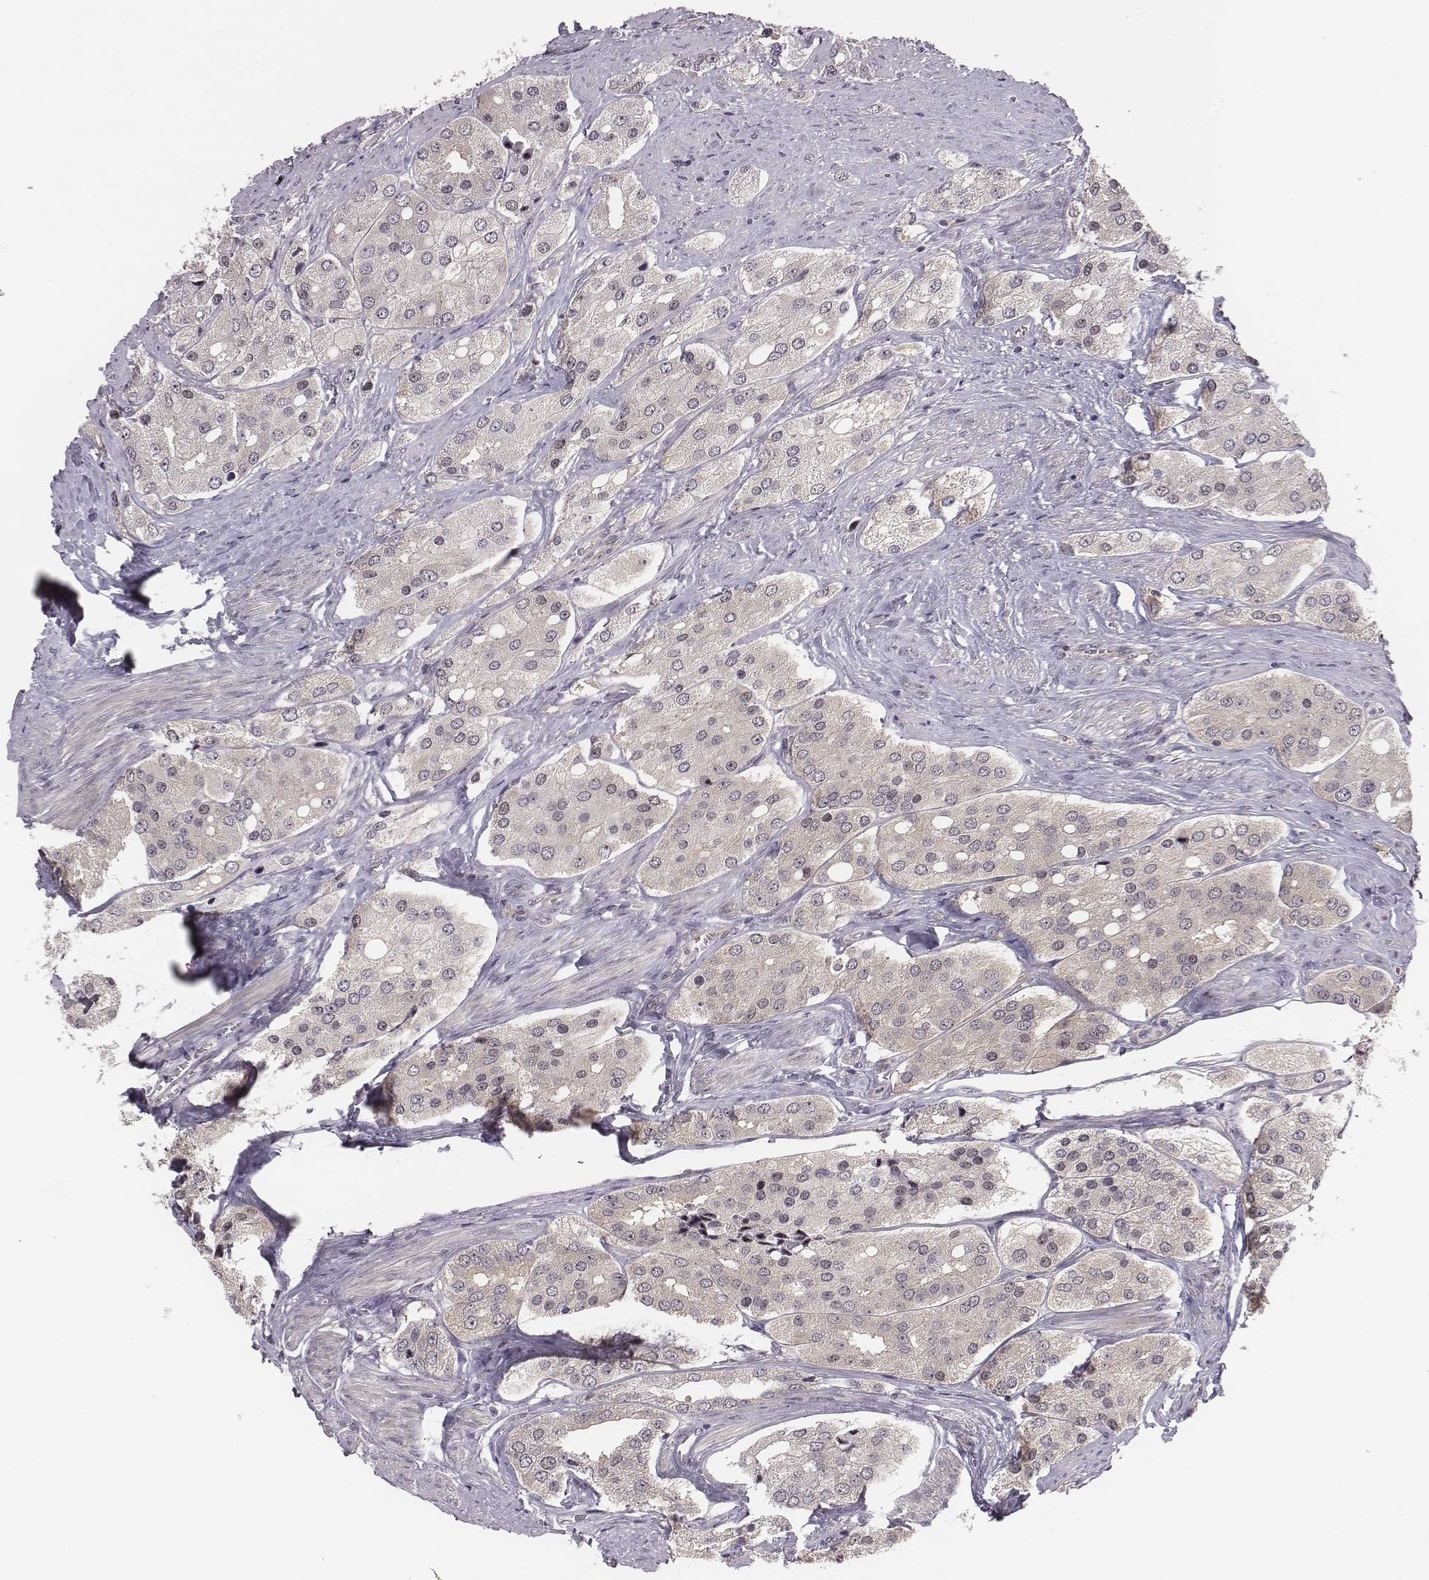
{"staining": {"intensity": "negative", "quantity": "none", "location": "none"}, "tissue": "prostate cancer", "cell_type": "Tumor cells", "image_type": "cancer", "snomed": [{"axis": "morphology", "description": "Adenocarcinoma, Low grade"}, {"axis": "topography", "description": "Prostate"}], "caption": "Immunohistochemistry micrograph of human prostate adenocarcinoma (low-grade) stained for a protein (brown), which shows no expression in tumor cells.", "gene": "SMURF2", "patient": {"sex": "male", "age": 69}}